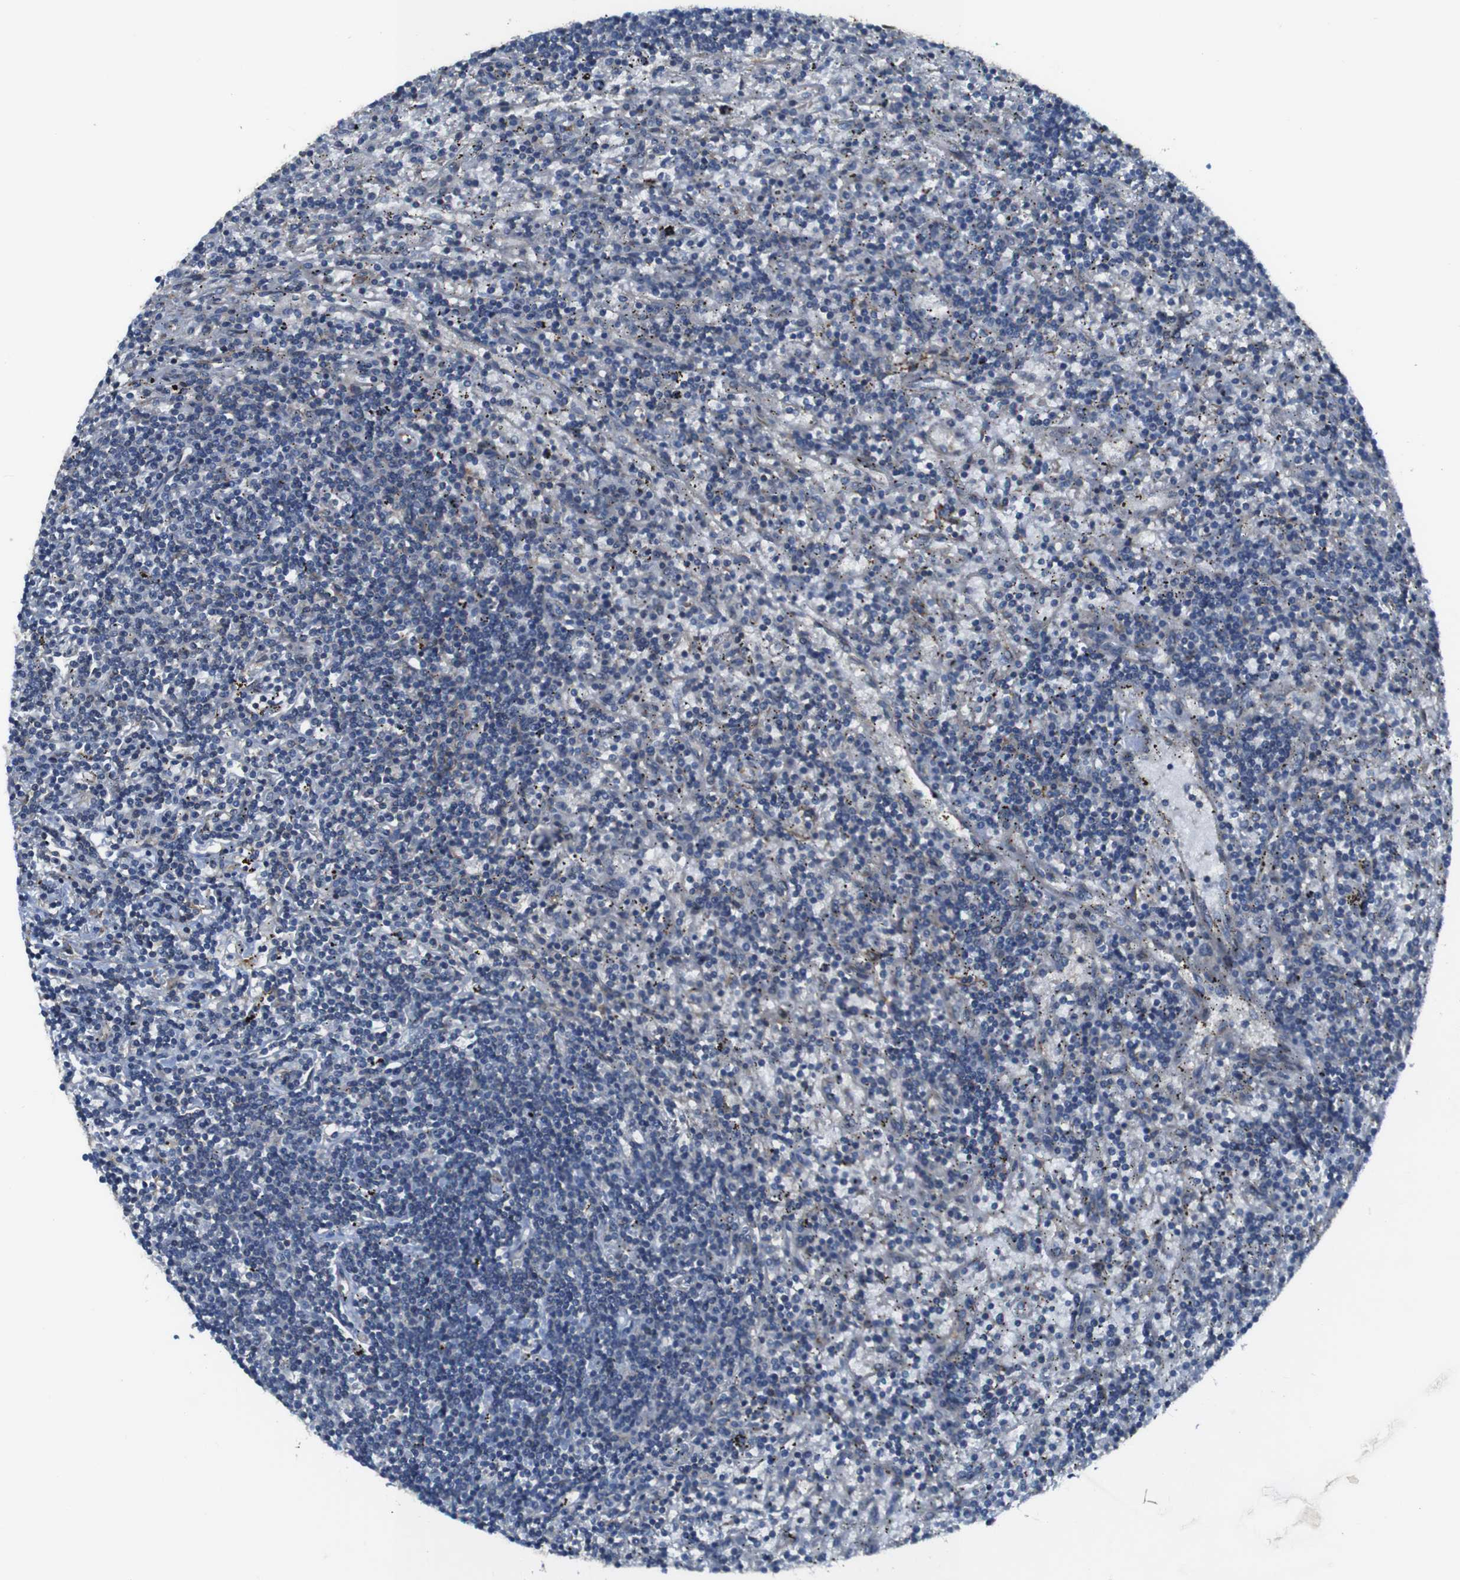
{"staining": {"intensity": "negative", "quantity": "none", "location": "none"}, "tissue": "lymphoma", "cell_type": "Tumor cells", "image_type": "cancer", "snomed": [{"axis": "morphology", "description": "Malignant lymphoma, non-Hodgkin's type, Low grade"}, {"axis": "topography", "description": "Spleen"}], "caption": "Immunohistochemistry of malignant lymphoma, non-Hodgkin's type (low-grade) shows no staining in tumor cells.", "gene": "GGT7", "patient": {"sex": "male", "age": 76}}